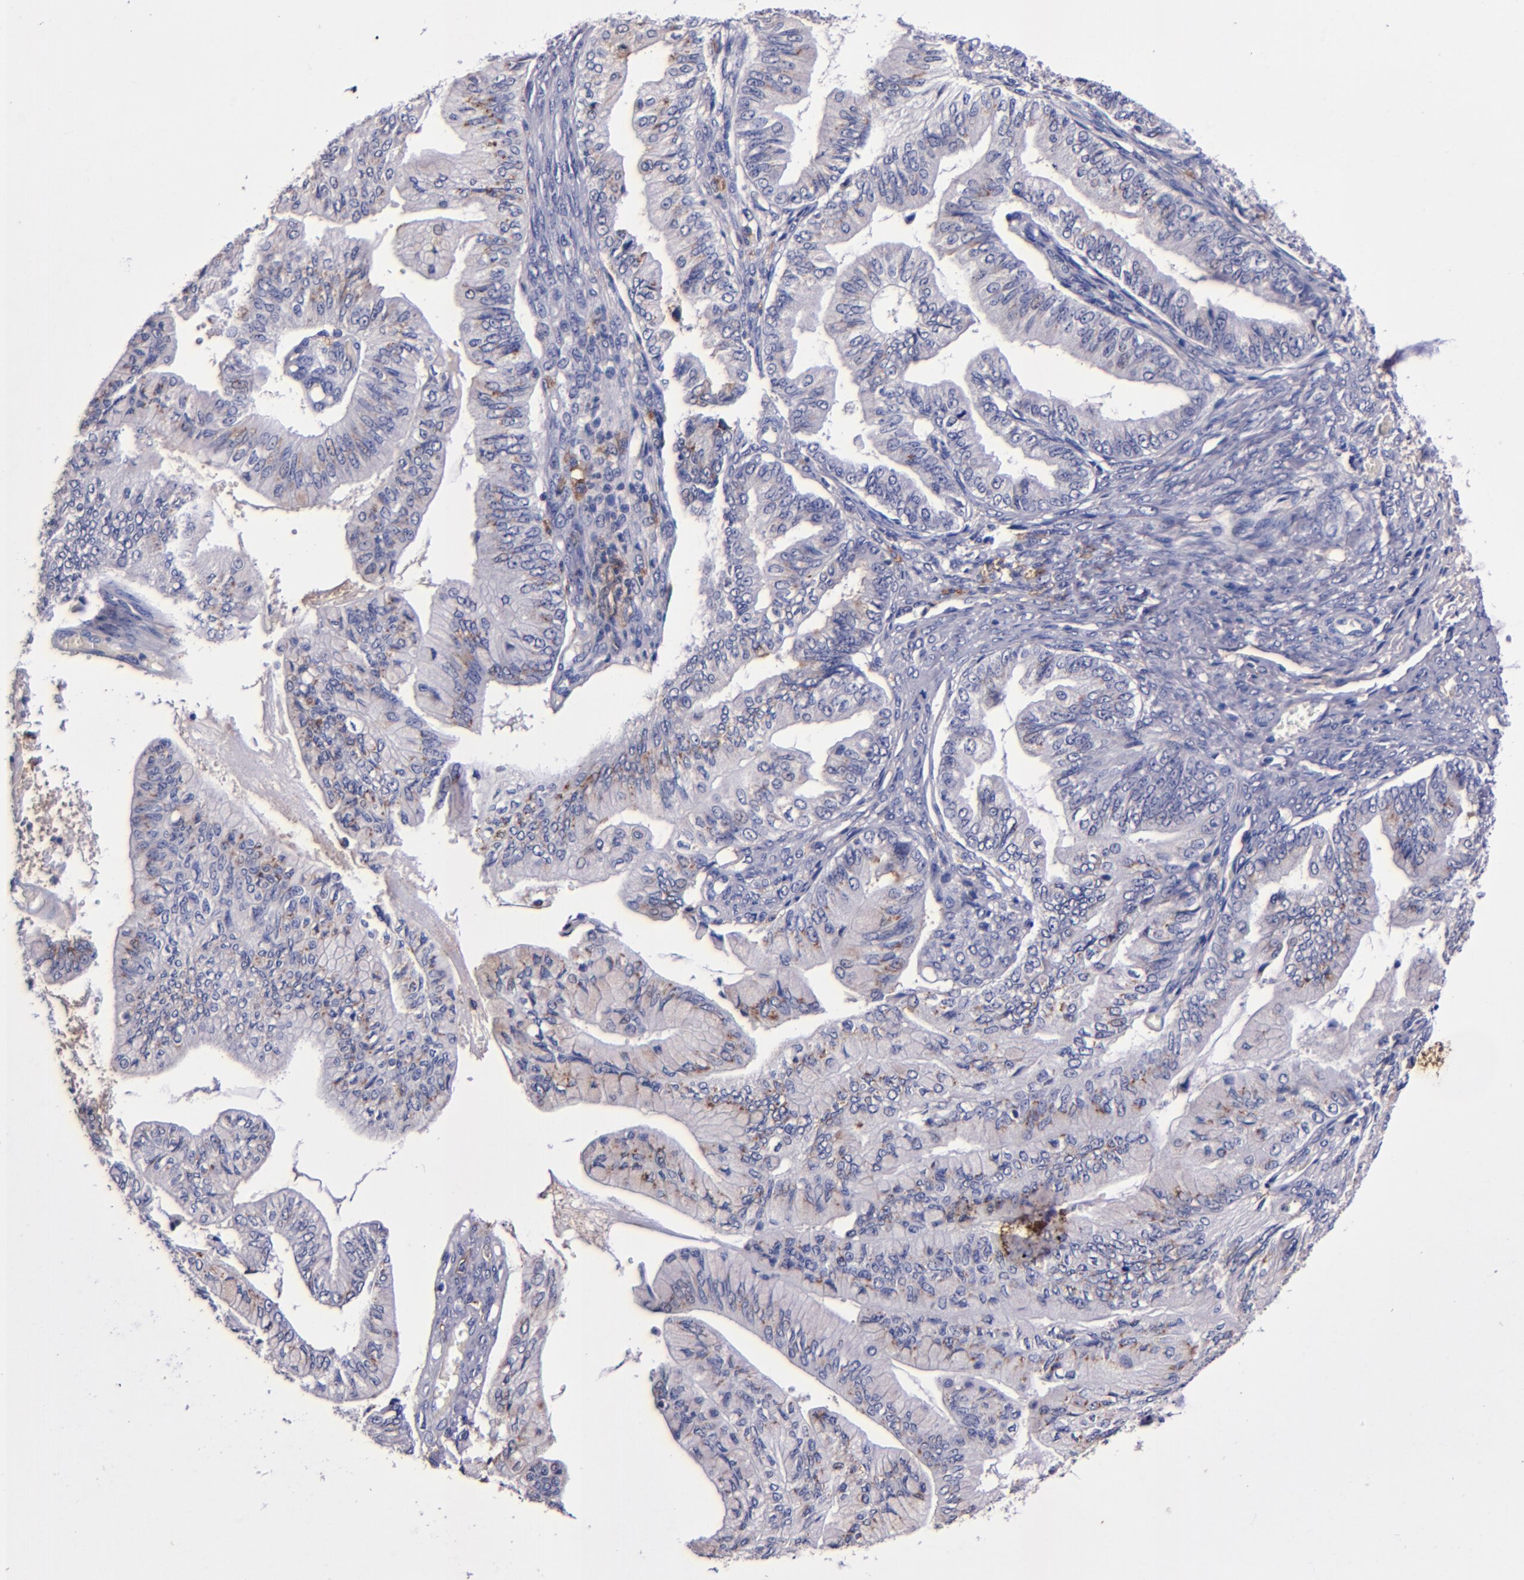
{"staining": {"intensity": "moderate", "quantity": "<25%", "location": "cytoplasmic/membranous"}, "tissue": "ovarian cancer", "cell_type": "Tumor cells", "image_type": "cancer", "snomed": [{"axis": "morphology", "description": "Cystadenocarcinoma, mucinous, NOS"}, {"axis": "topography", "description": "Ovary"}], "caption": "High-magnification brightfield microscopy of ovarian cancer (mucinous cystadenocarcinoma) stained with DAB (3,3'-diaminobenzidine) (brown) and counterstained with hematoxylin (blue). tumor cells exhibit moderate cytoplasmic/membranous expression is seen in about<25% of cells. The protein of interest is stained brown, and the nuclei are stained in blue (DAB (3,3'-diaminobenzidine) IHC with brightfield microscopy, high magnification).", "gene": "SIRPA", "patient": {"sex": "female", "age": 36}}